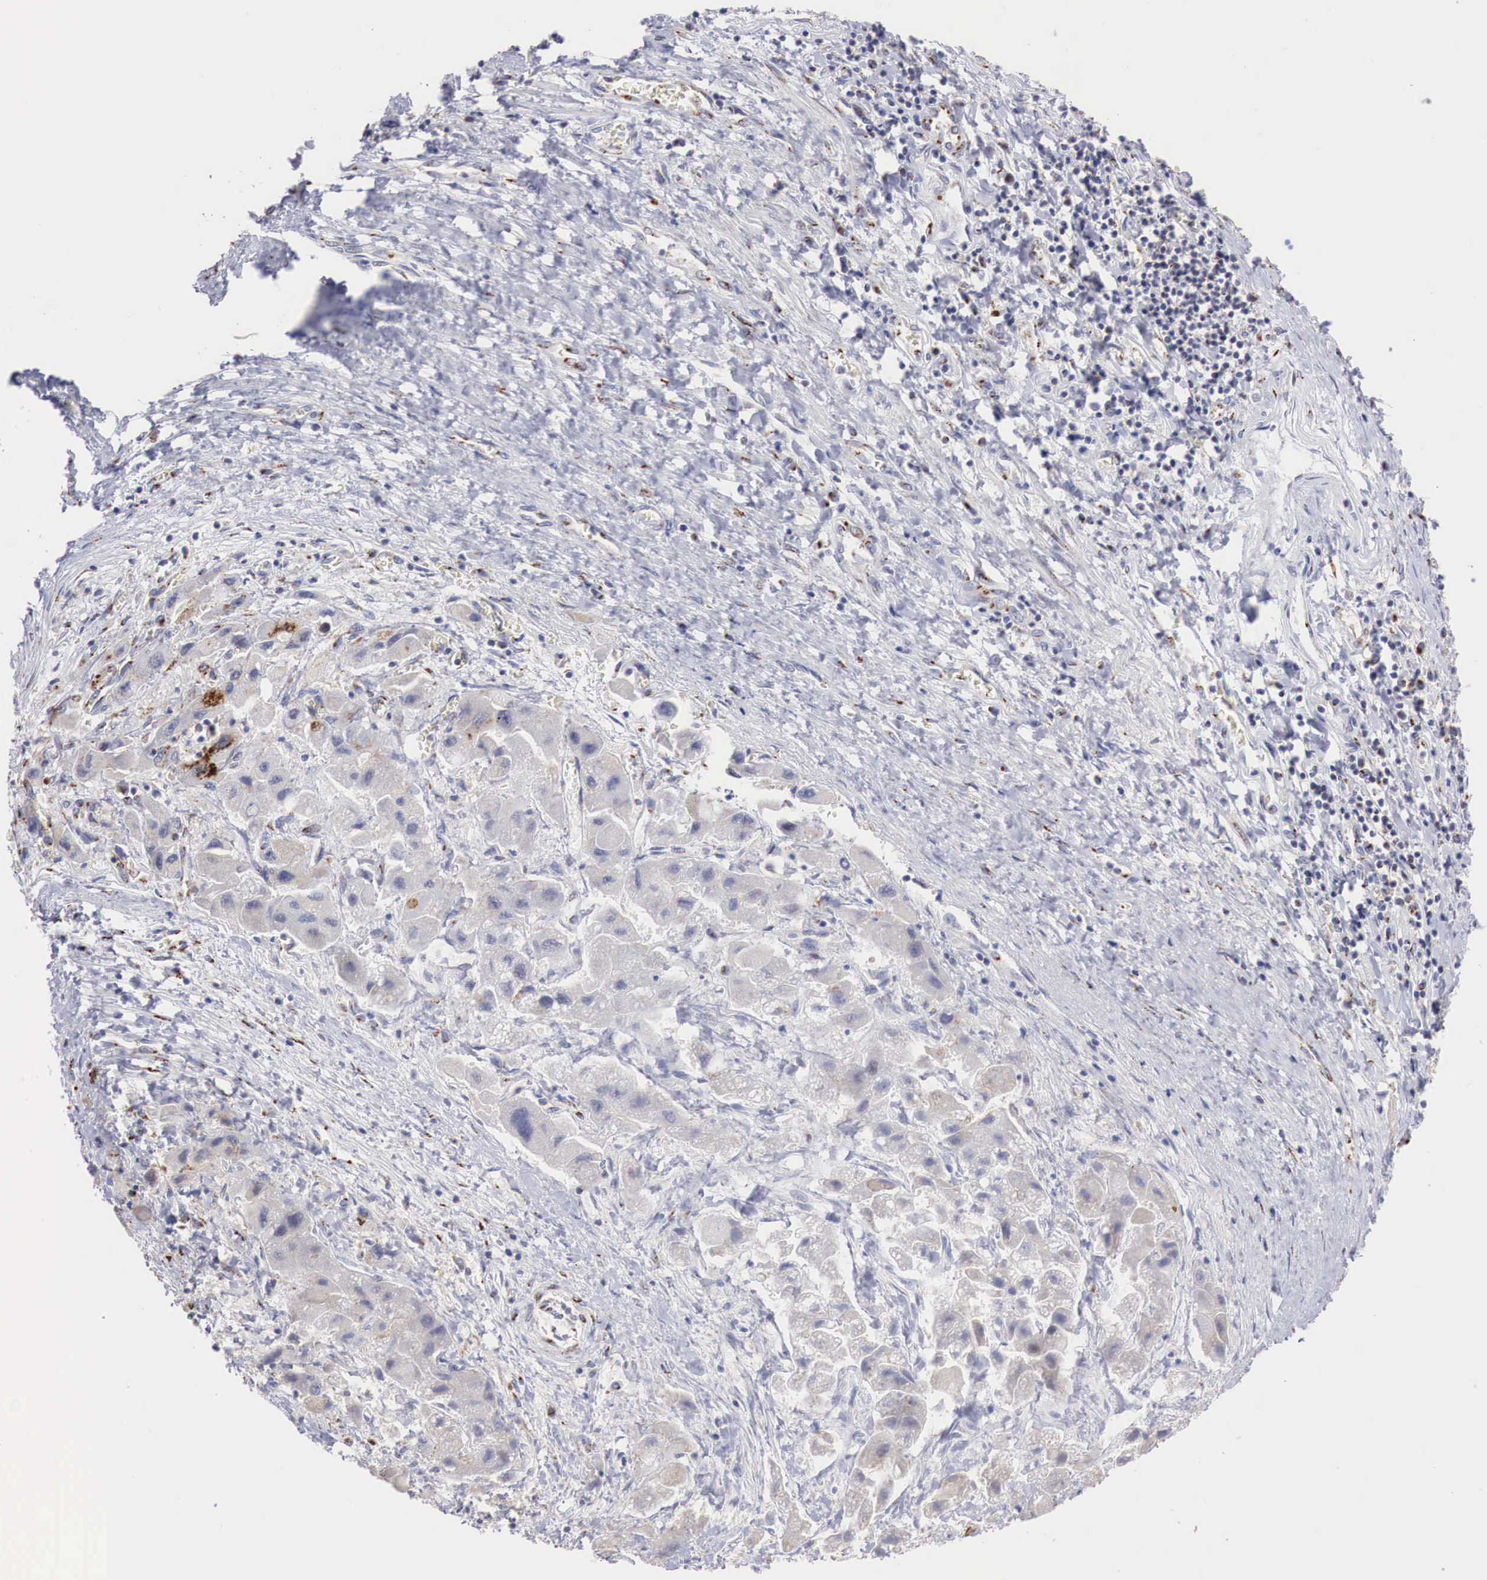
{"staining": {"intensity": "moderate", "quantity": "25%-75%", "location": "cytoplasmic/membranous"}, "tissue": "liver cancer", "cell_type": "Tumor cells", "image_type": "cancer", "snomed": [{"axis": "morphology", "description": "Carcinoma, Hepatocellular, NOS"}, {"axis": "topography", "description": "Liver"}], "caption": "Immunohistochemistry (DAB (3,3'-diaminobenzidine)) staining of human liver hepatocellular carcinoma shows moderate cytoplasmic/membranous protein expression in about 25%-75% of tumor cells.", "gene": "SYAP1", "patient": {"sex": "male", "age": 24}}